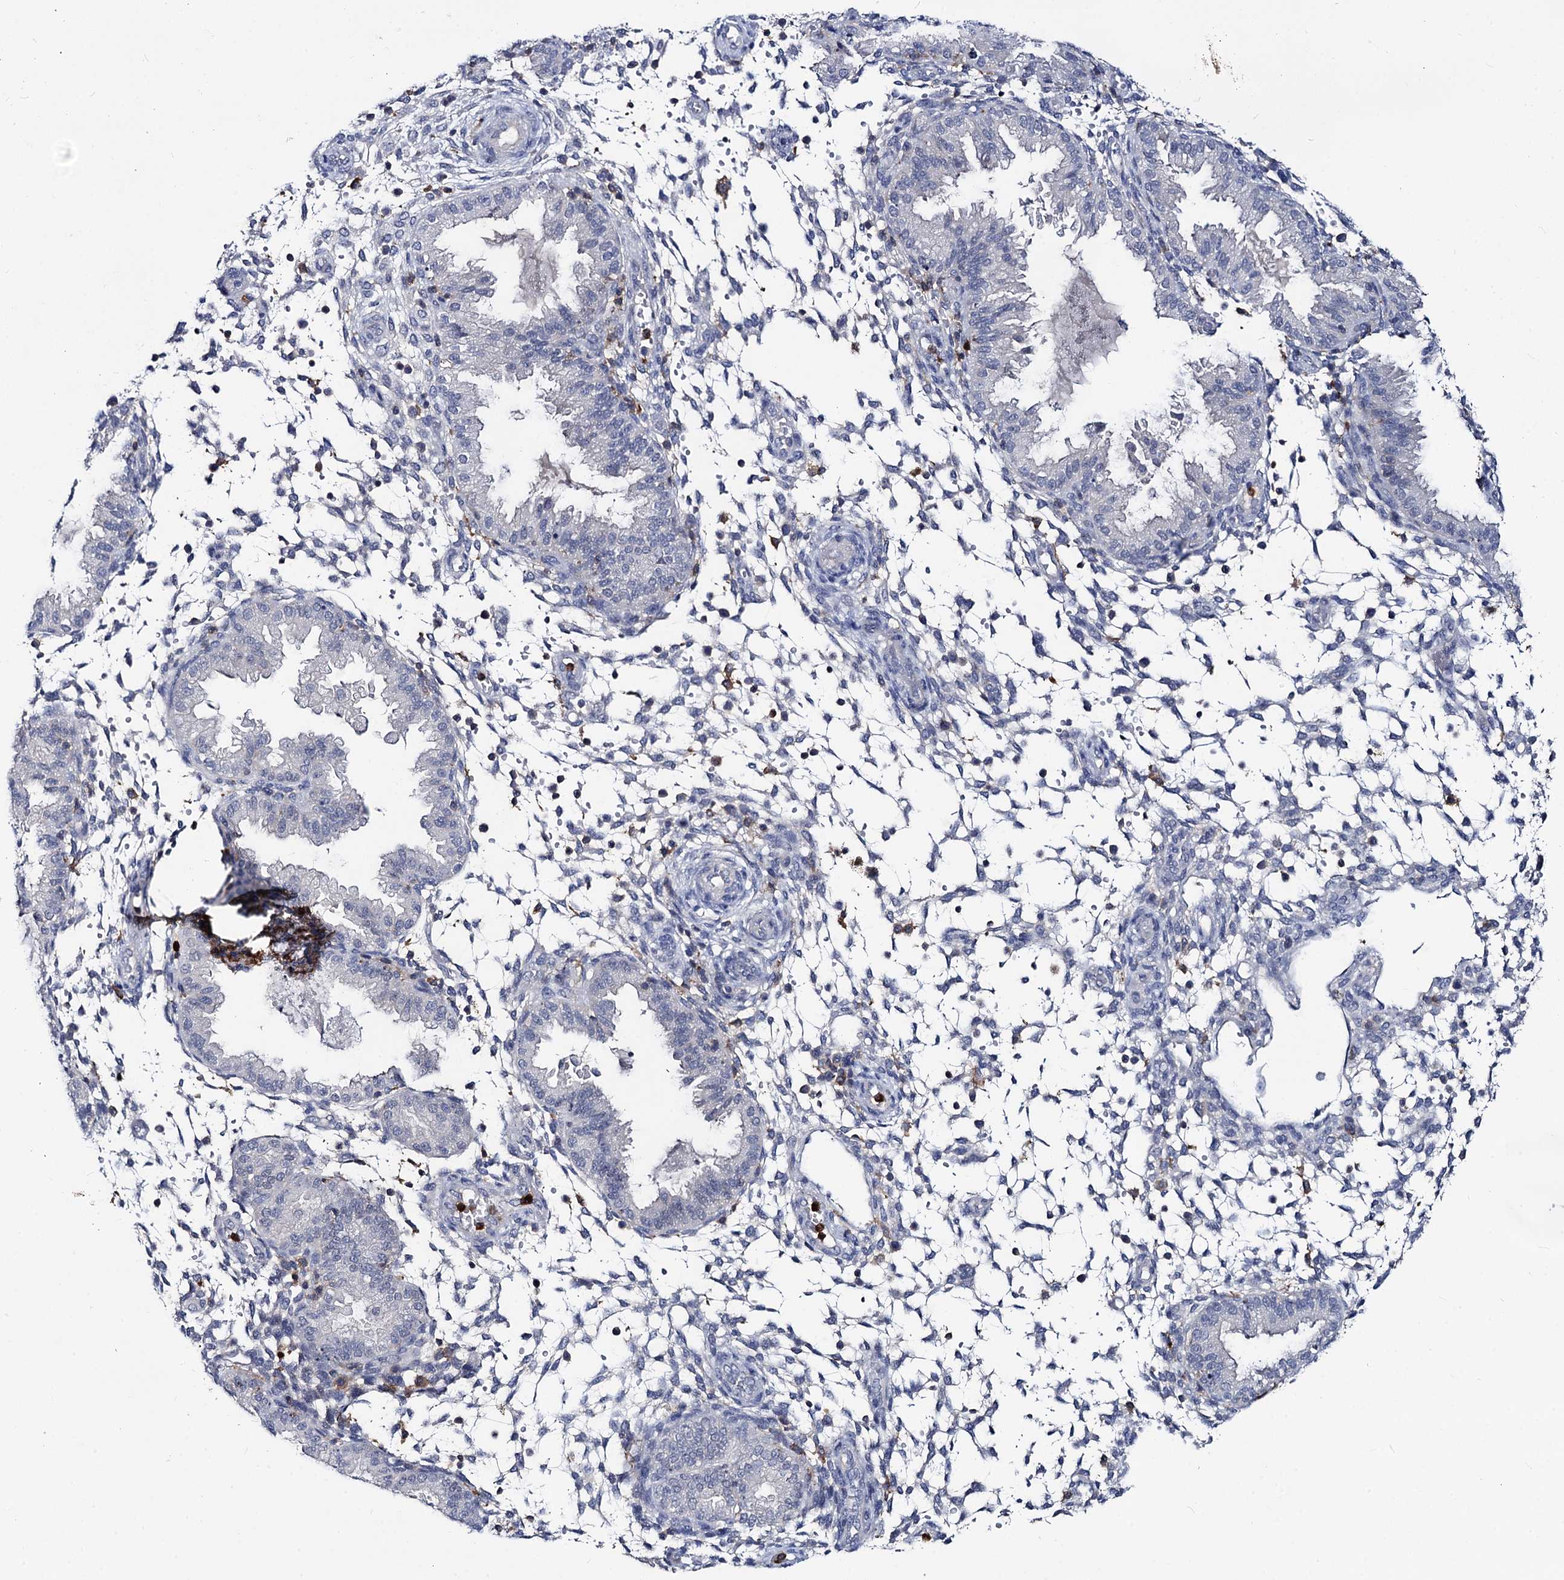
{"staining": {"intensity": "moderate", "quantity": "<25%", "location": "cytoplasmic/membranous"}, "tissue": "endometrium", "cell_type": "Cells in endometrial stroma", "image_type": "normal", "snomed": [{"axis": "morphology", "description": "Normal tissue, NOS"}, {"axis": "topography", "description": "Endometrium"}], "caption": "This micrograph demonstrates benign endometrium stained with immunohistochemistry to label a protein in brown. The cytoplasmic/membranous of cells in endometrial stroma show moderate positivity for the protein. Nuclei are counter-stained blue.", "gene": "RHOG", "patient": {"sex": "female", "age": 33}}